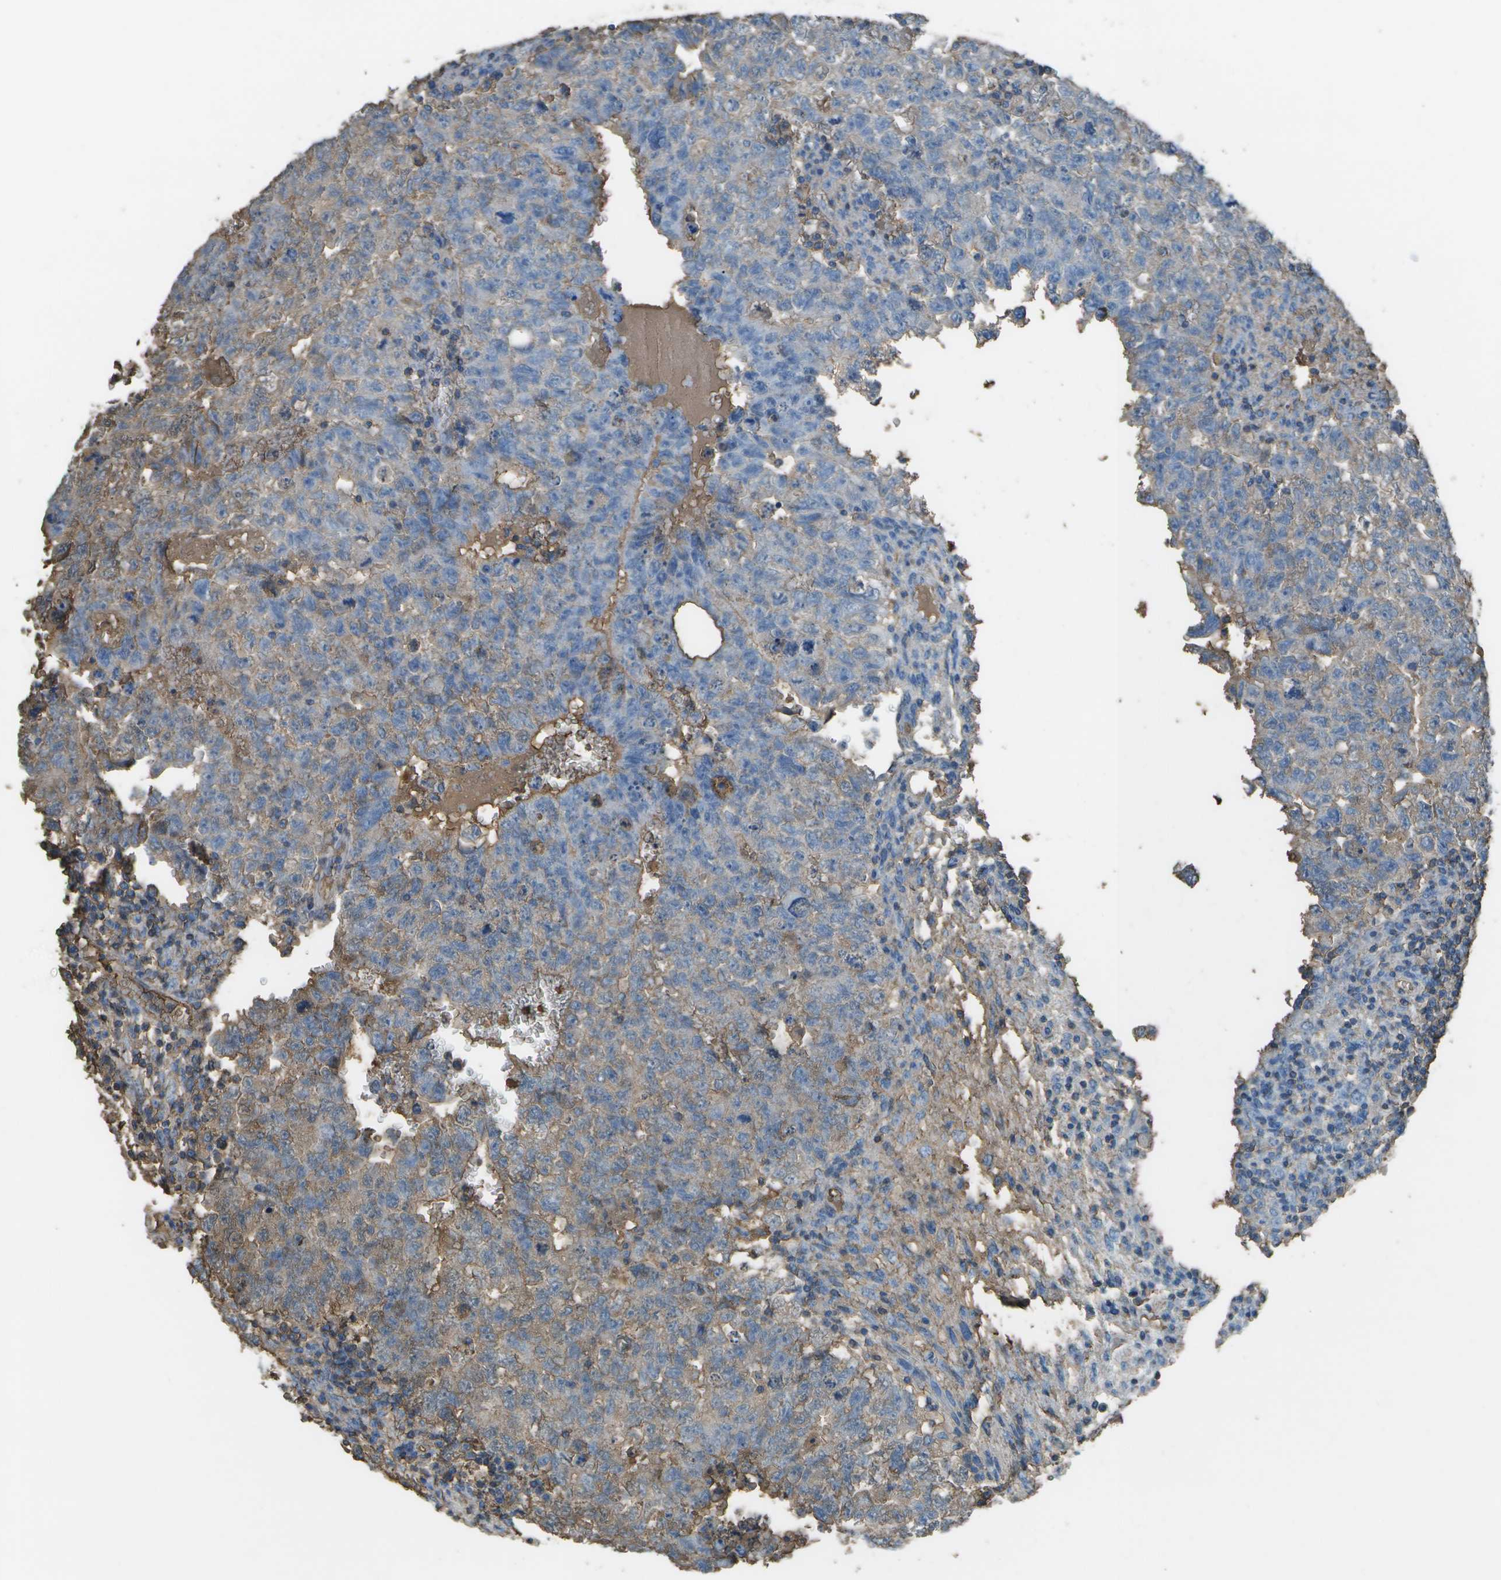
{"staining": {"intensity": "moderate", "quantity": "<25%", "location": "cytoplasmic/membranous"}, "tissue": "testis cancer", "cell_type": "Tumor cells", "image_type": "cancer", "snomed": [{"axis": "morphology", "description": "Seminoma, NOS"}, {"axis": "morphology", "description": "Carcinoma, Embryonal, NOS"}, {"axis": "topography", "description": "Testis"}], "caption": "The image exhibits a brown stain indicating the presence of a protein in the cytoplasmic/membranous of tumor cells in testis cancer.", "gene": "CYP4F11", "patient": {"sex": "male", "age": 38}}